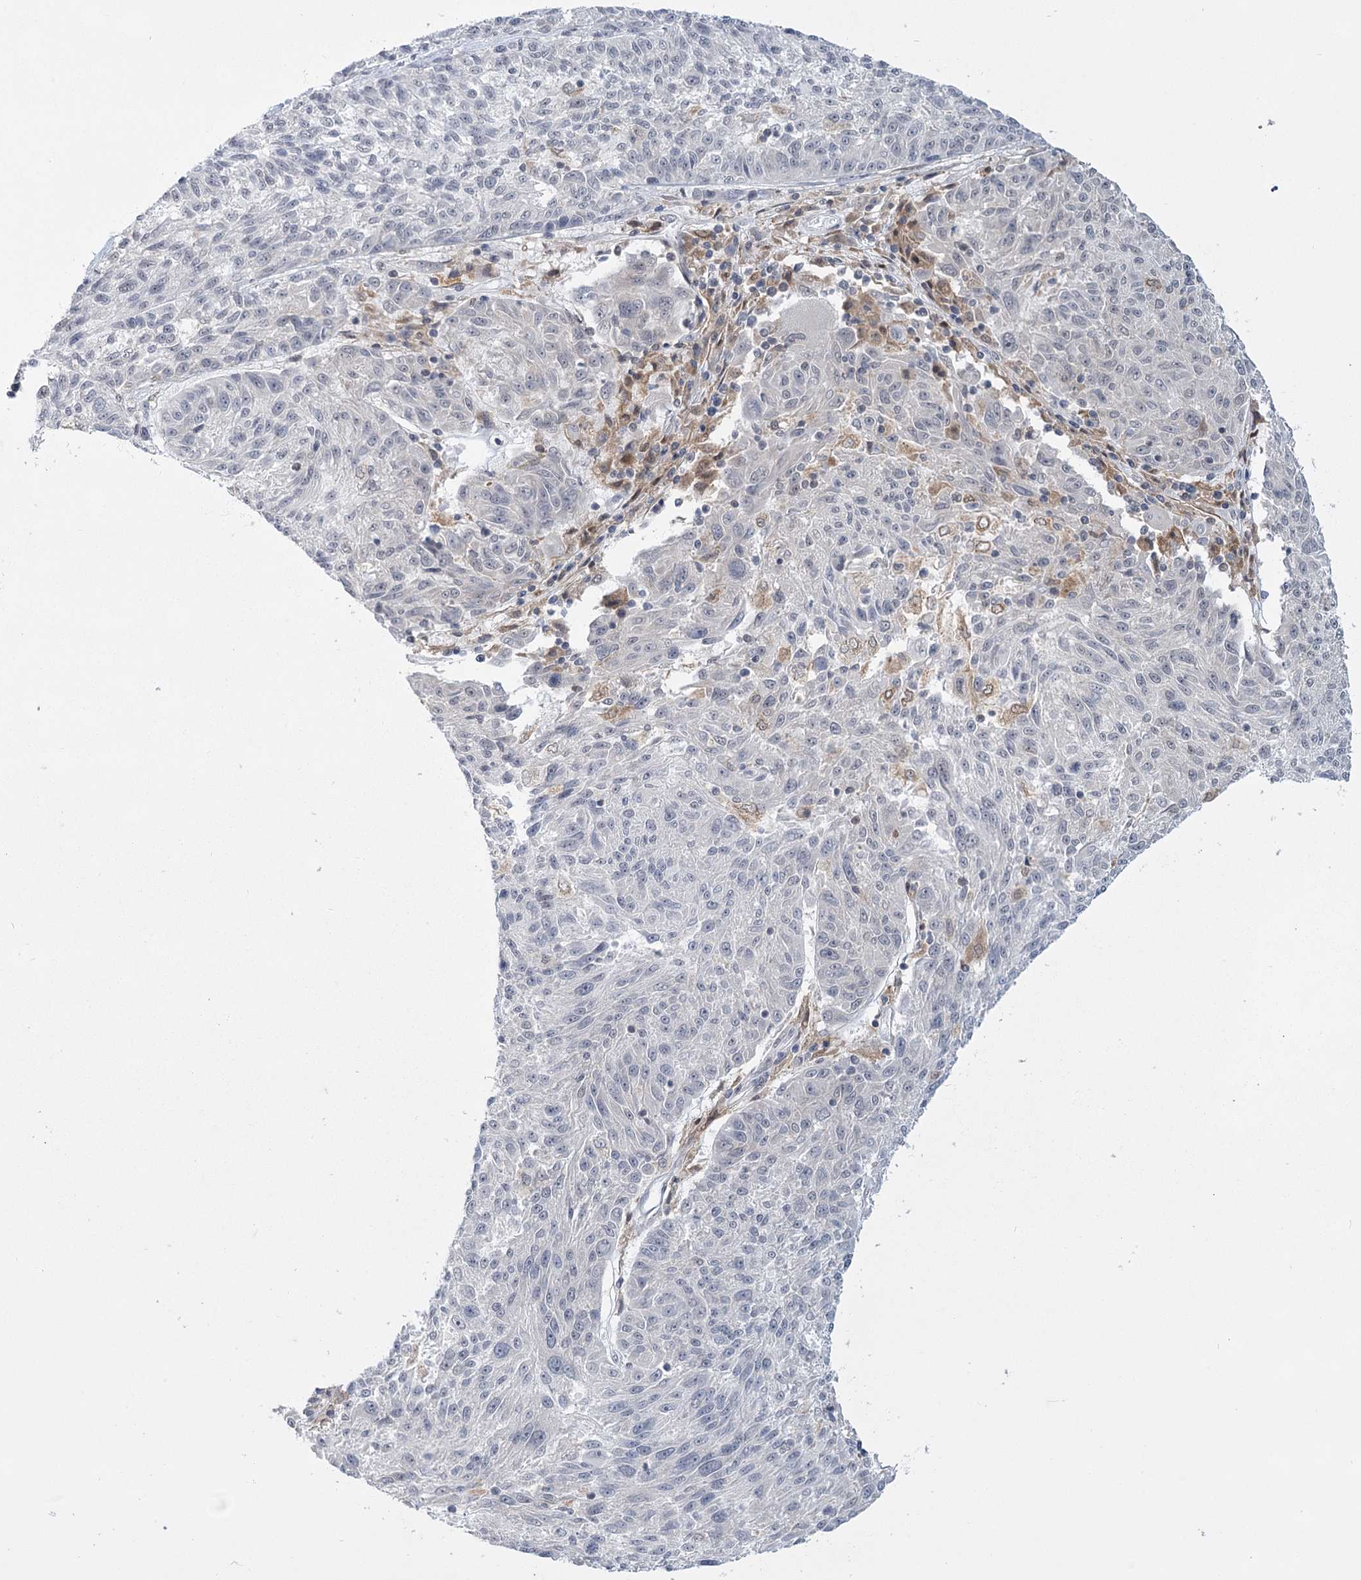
{"staining": {"intensity": "negative", "quantity": "none", "location": "none"}, "tissue": "melanoma", "cell_type": "Tumor cells", "image_type": "cancer", "snomed": [{"axis": "morphology", "description": "Malignant melanoma, NOS"}, {"axis": "topography", "description": "Skin"}], "caption": "High power microscopy histopathology image of an immunohistochemistry image of malignant melanoma, revealing no significant expression in tumor cells. Brightfield microscopy of immunohistochemistry stained with DAB (3,3'-diaminobenzidine) (brown) and hematoxylin (blue), captured at high magnification.", "gene": "TMEM70", "patient": {"sex": "male", "age": 53}}